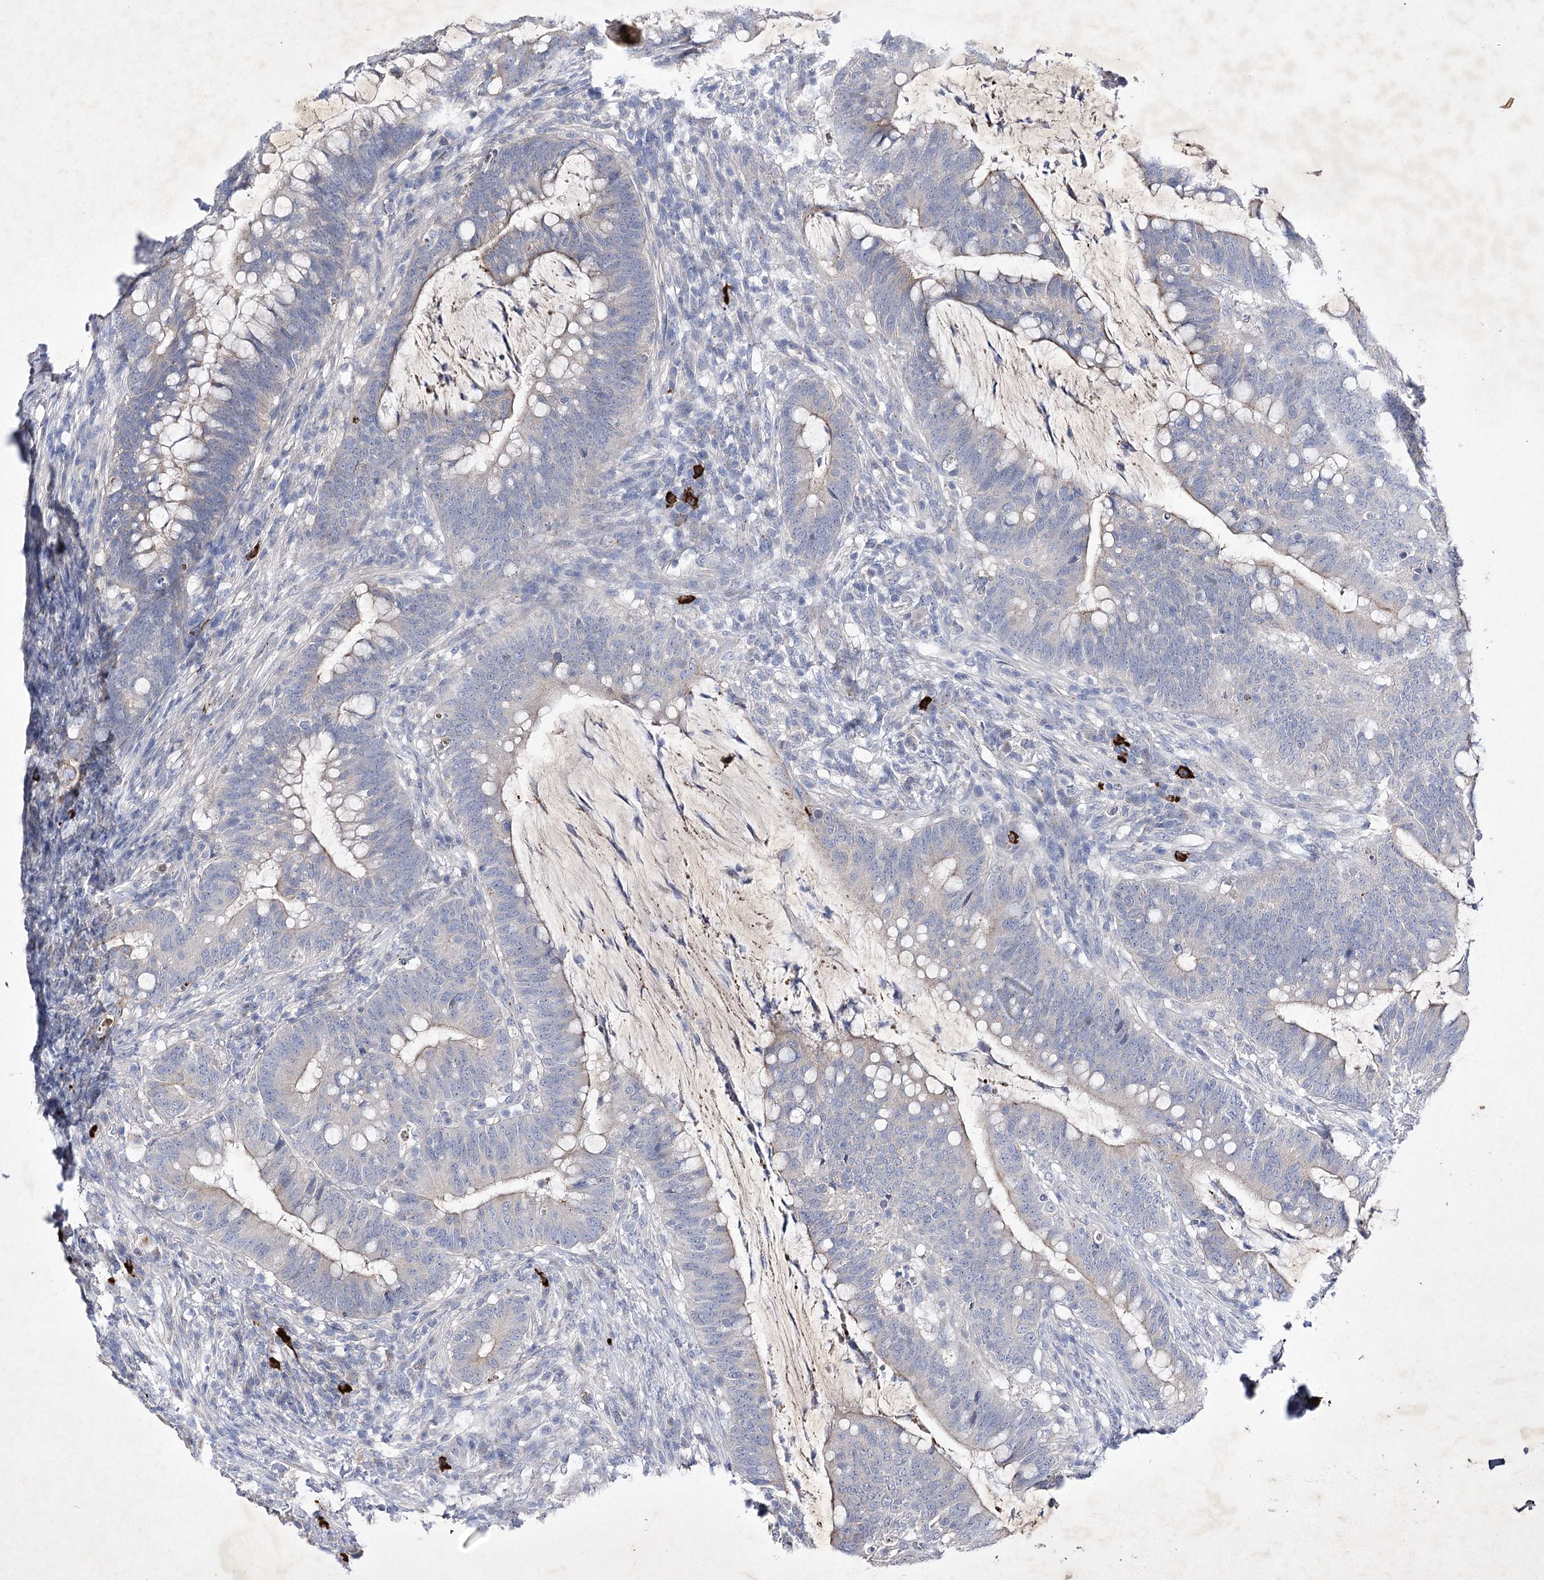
{"staining": {"intensity": "negative", "quantity": "none", "location": "none"}, "tissue": "colorectal cancer", "cell_type": "Tumor cells", "image_type": "cancer", "snomed": [{"axis": "morphology", "description": "Adenocarcinoma, NOS"}, {"axis": "topography", "description": "Colon"}], "caption": "Immunohistochemistry (IHC) photomicrograph of neoplastic tissue: colorectal adenocarcinoma stained with DAB (3,3'-diaminobenzidine) demonstrates no significant protein expression in tumor cells.", "gene": "COX15", "patient": {"sex": "female", "age": 66}}